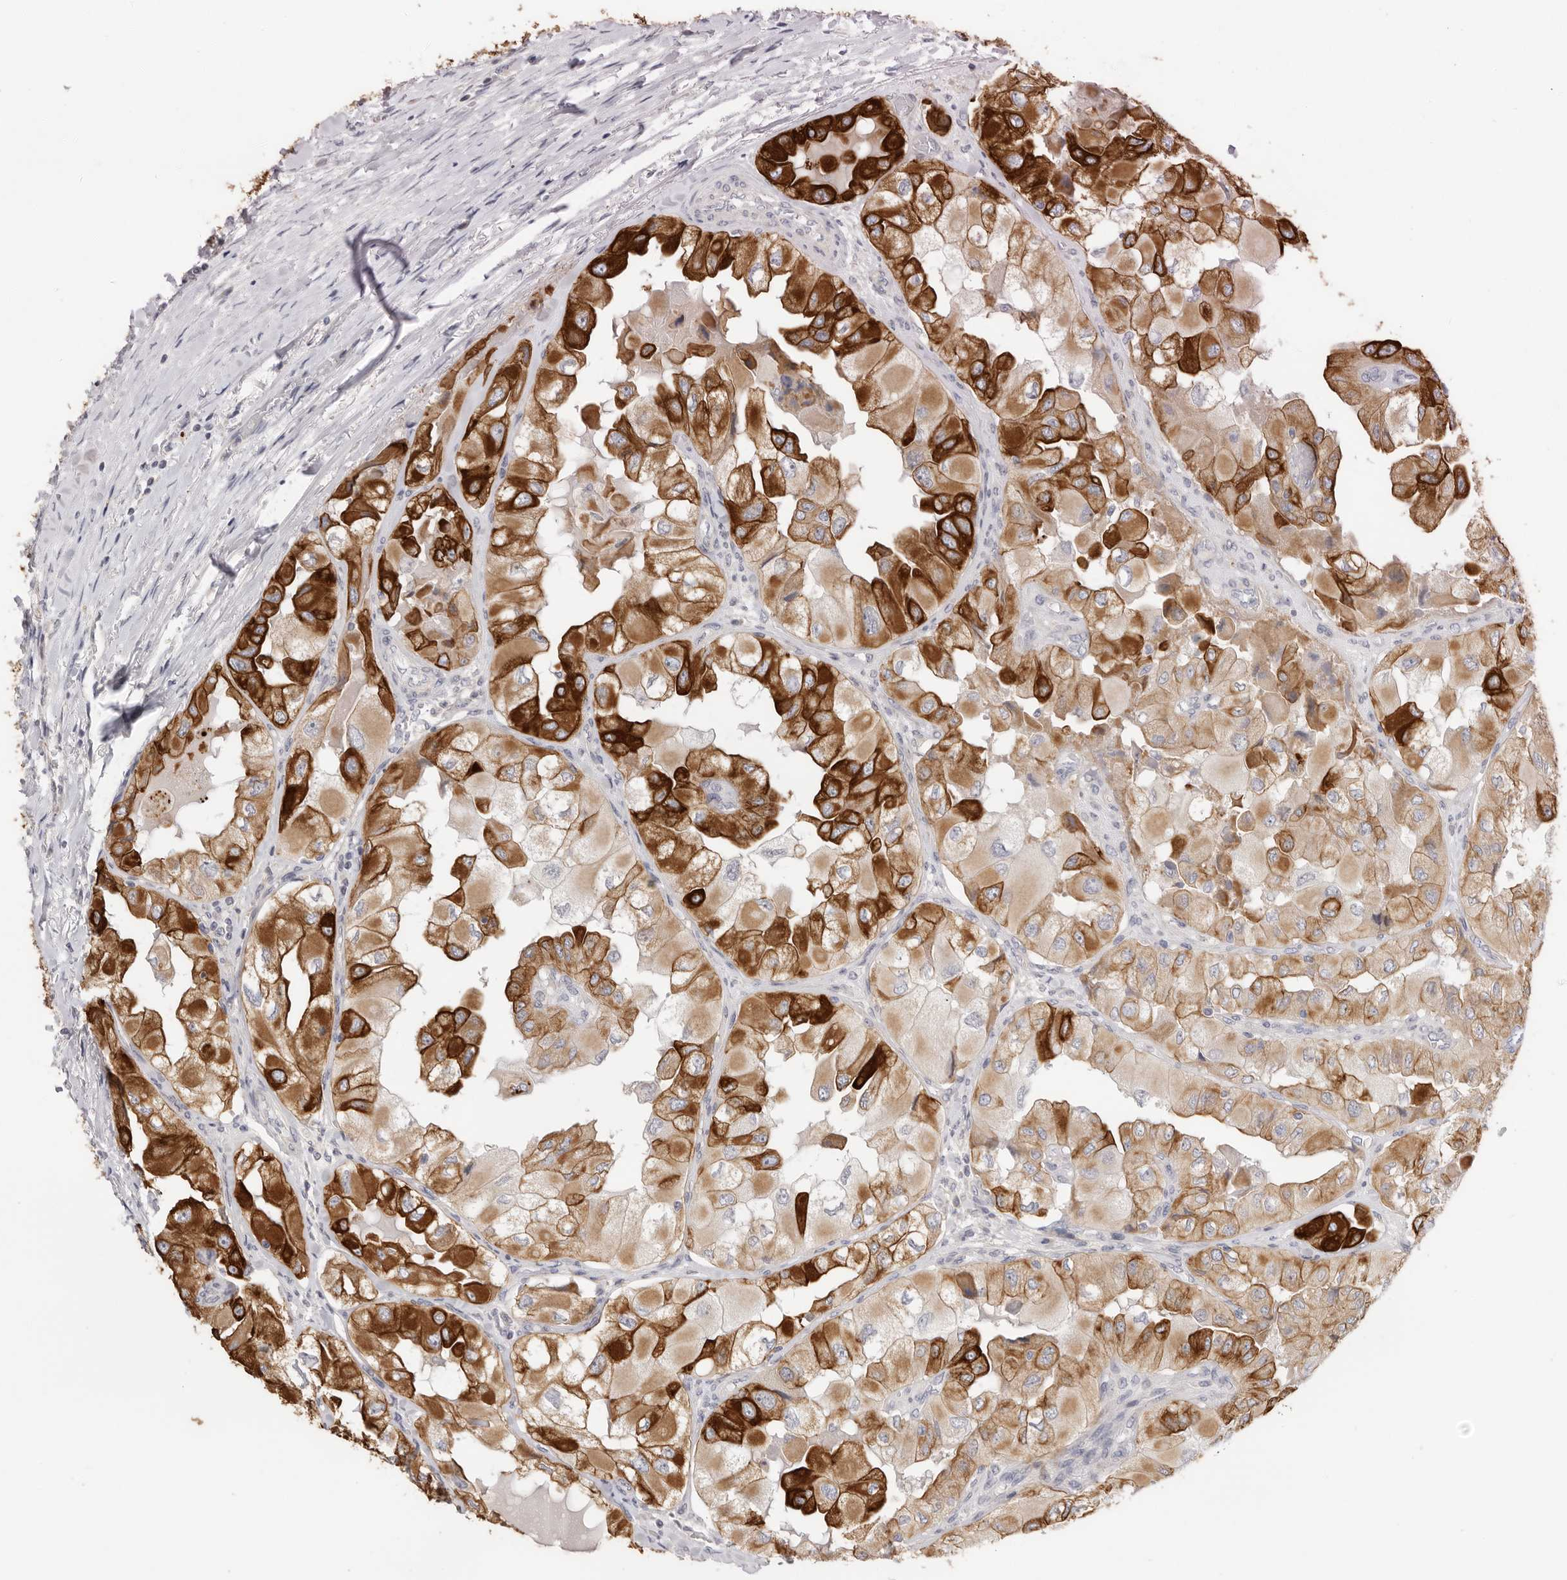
{"staining": {"intensity": "strong", "quantity": ">75%", "location": "cytoplasmic/membranous"}, "tissue": "thyroid cancer", "cell_type": "Tumor cells", "image_type": "cancer", "snomed": [{"axis": "morphology", "description": "Papillary adenocarcinoma, NOS"}, {"axis": "topography", "description": "Thyroid gland"}], "caption": "Thyroid cancer (papillary adenocarcinoma) stained with a protein marker demonstrates strong staining in tumor cells.", "gene": "USH1C", "patient": {"sex": "female", "age": 59}}